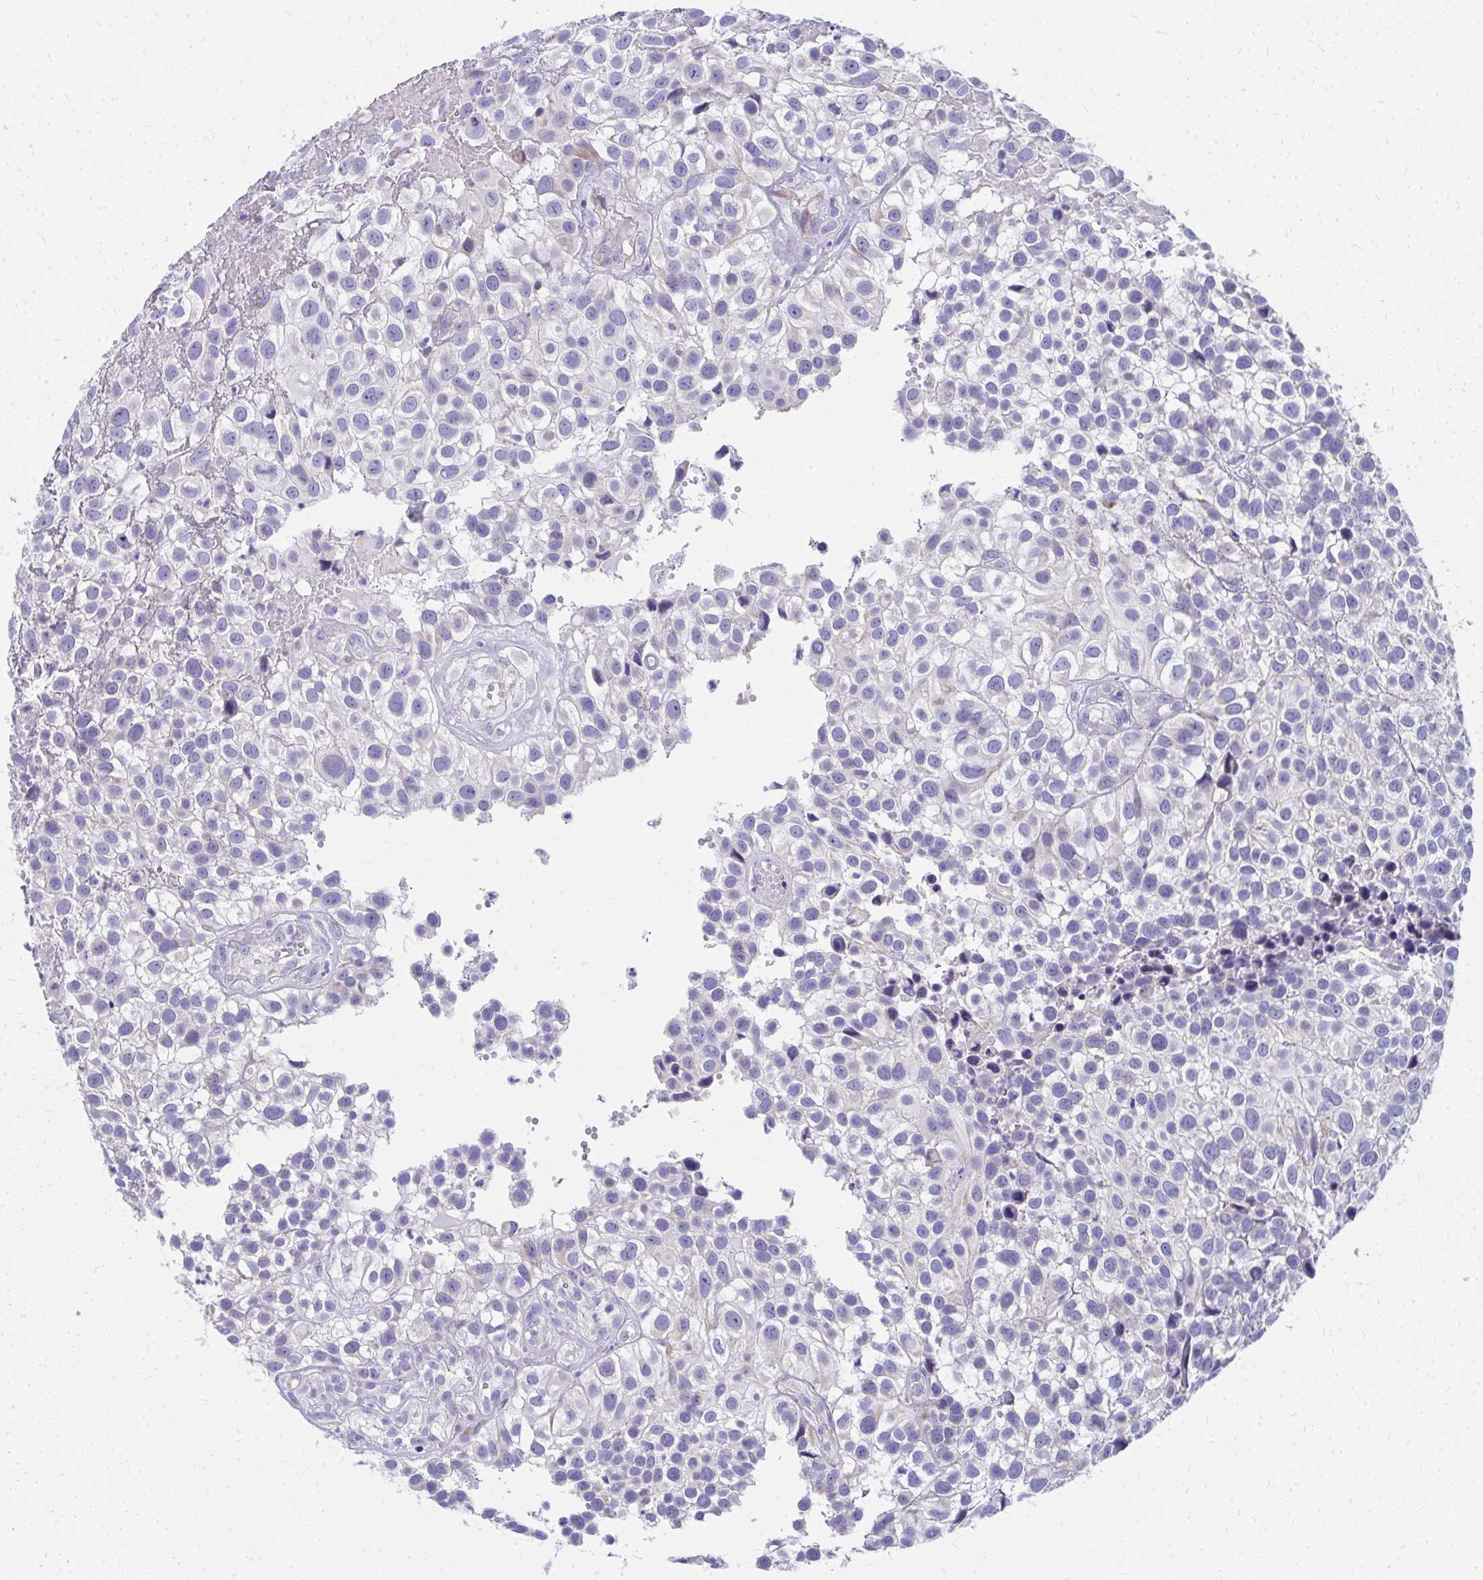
{"staining": {"intensity": "negative", "quantity": "none", "location": "none"}, "tissue": "urothelial cancer", "cell_type": "Tumor cells", "image_type": "cancer", "snomed": [{"axis": "morphology", "description": "Urothelial carcinoma, High grade"}, {"axis": "topography", "description": "Urinary bladder"}], "caption": "An image of urothelial carcinoma (high-grade) stained for a protein displays no brown staining in tumor cells.", "gene": "IL37", "patient": {"sex": "male", "age": 56}}